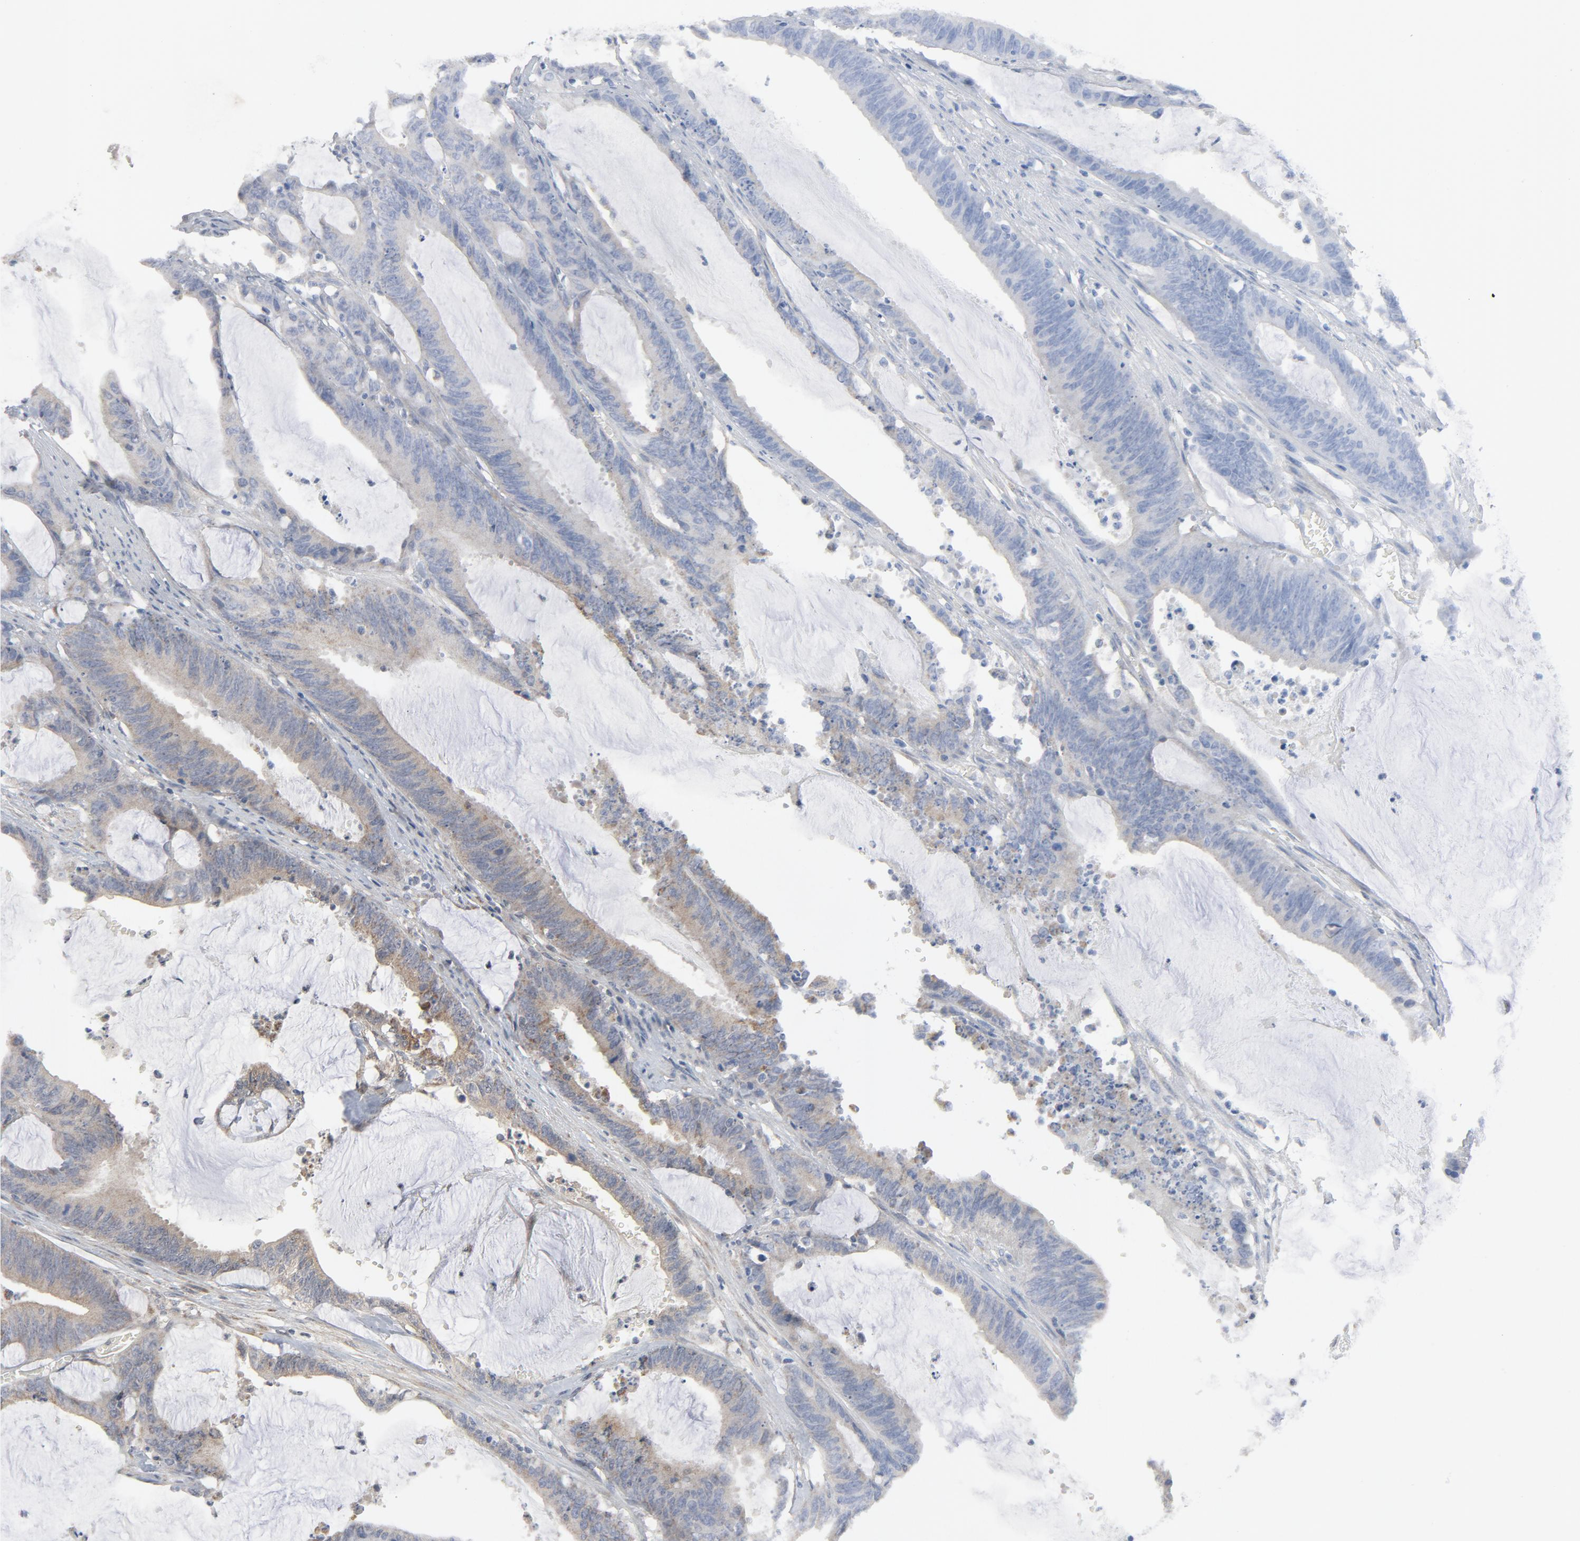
{"staining": {"intensity": "weak", "quantity": ">75%", "location": "cytoplasmic/membranous"}, "tissue": "colorectal cancer", "cell_type": "Tumor cells", "image_type": "cancer", "snomed": [{"axis": "morphology", "description": "Adenocarcinoma, NOS"}, {"axis": "topography", "description": "Rectum"}], "caption": "The histopathology image exhibits immunohistochemical staining of colorectal adenocarcinoma. There is weak cytoplasmic/membranous expression is appreciated in about >75% of tumor cells.", "gene": "C14orf119", "patient": {"sex": "female", "age": 66}}